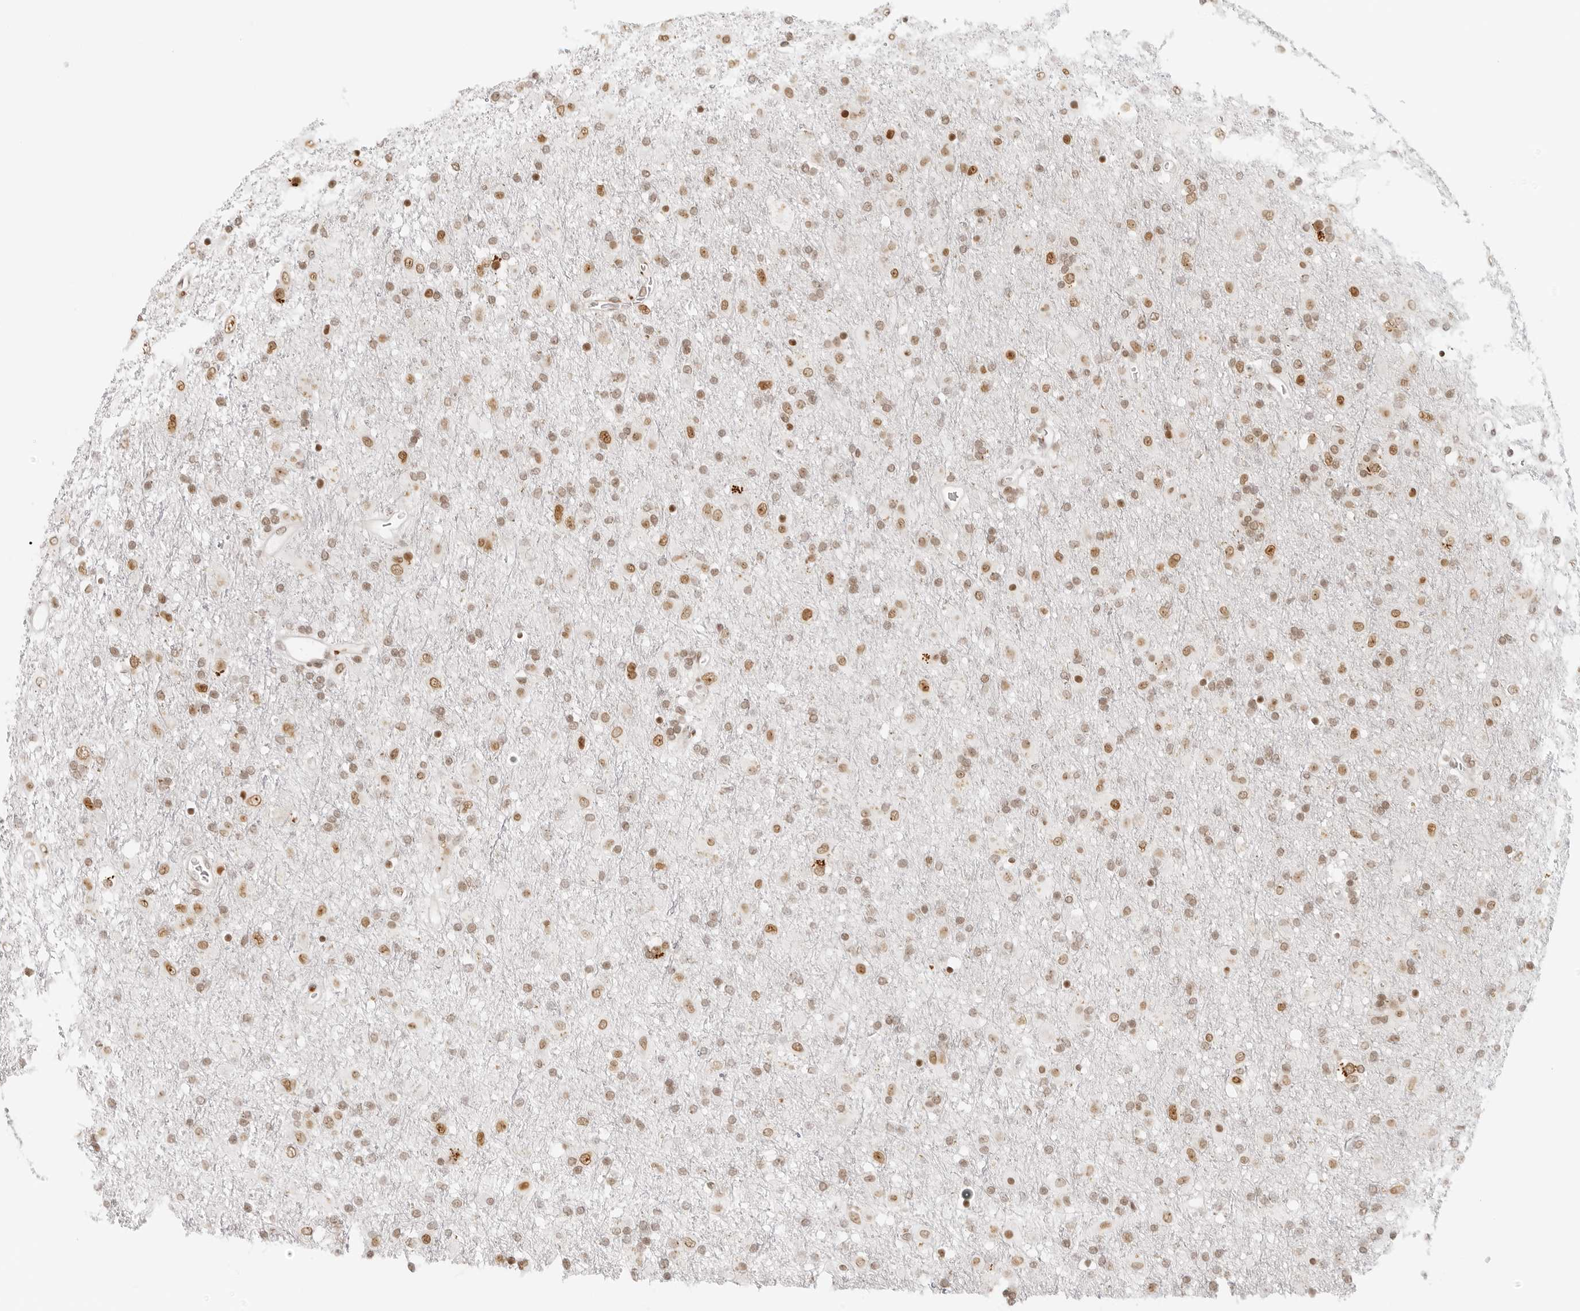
{"staining": {"intensity": "moderate", "quantity": ">75%", "location": "nuclear"}, "tissue": "glioma", "cell_type": "Tumor cells", "image_type": "cancer", "snomed": [{"axis": "morphology", "description": "Glioma, malignant, Low grade"}, {"axis": "topography", "description": "Brain"}], "caption": "Glioma stained with IHC exhibits moderate nuclear expression in about >75% of tumor cells.", "gene": "RCC1", "patient": {"sex": "male", "age": 65}}